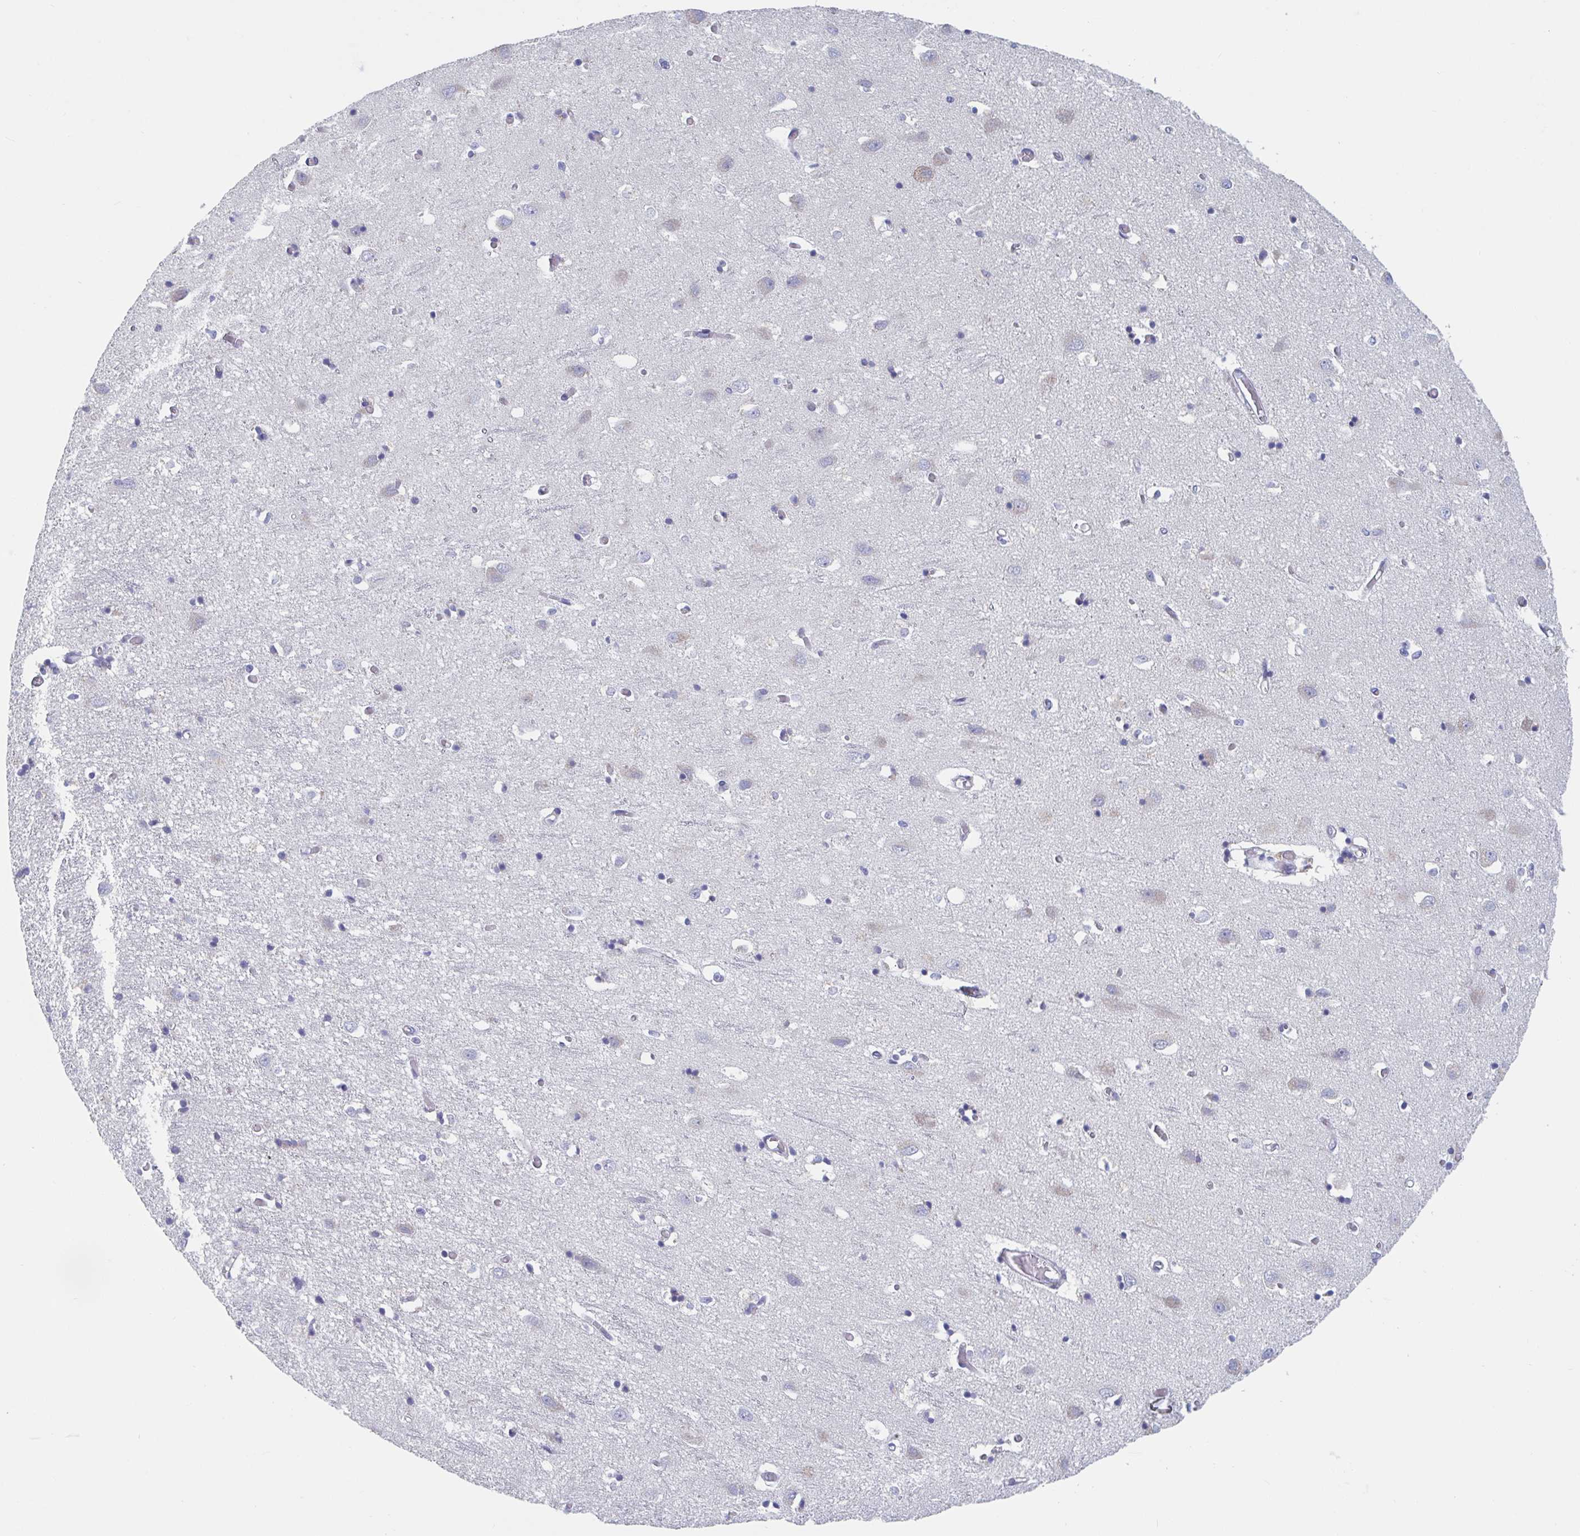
{"staining": {"intensity": "negative", "quantity": "none", "location": "none"}, "tissue": "cerebral cortex", "cell_type": "Endothelial cells", "image_type": "normal", "snomed": [{"axis": "morphology", "description": "Normal tissue, NOS"}, {"axis": "topography", "description": "Cerebral cortex"}], "caption": "Image shows no protein expression in endothelial cells of normal cerebral cortex. Brightfield microscopy of immunohistochemistry stained with DAB (3,3'-diaminobenzidine) (brown) and hematoxylin (blue), captured at high magnification.", "gene": "MRPL53", "patient": {"sex": "male", "age": 70}}